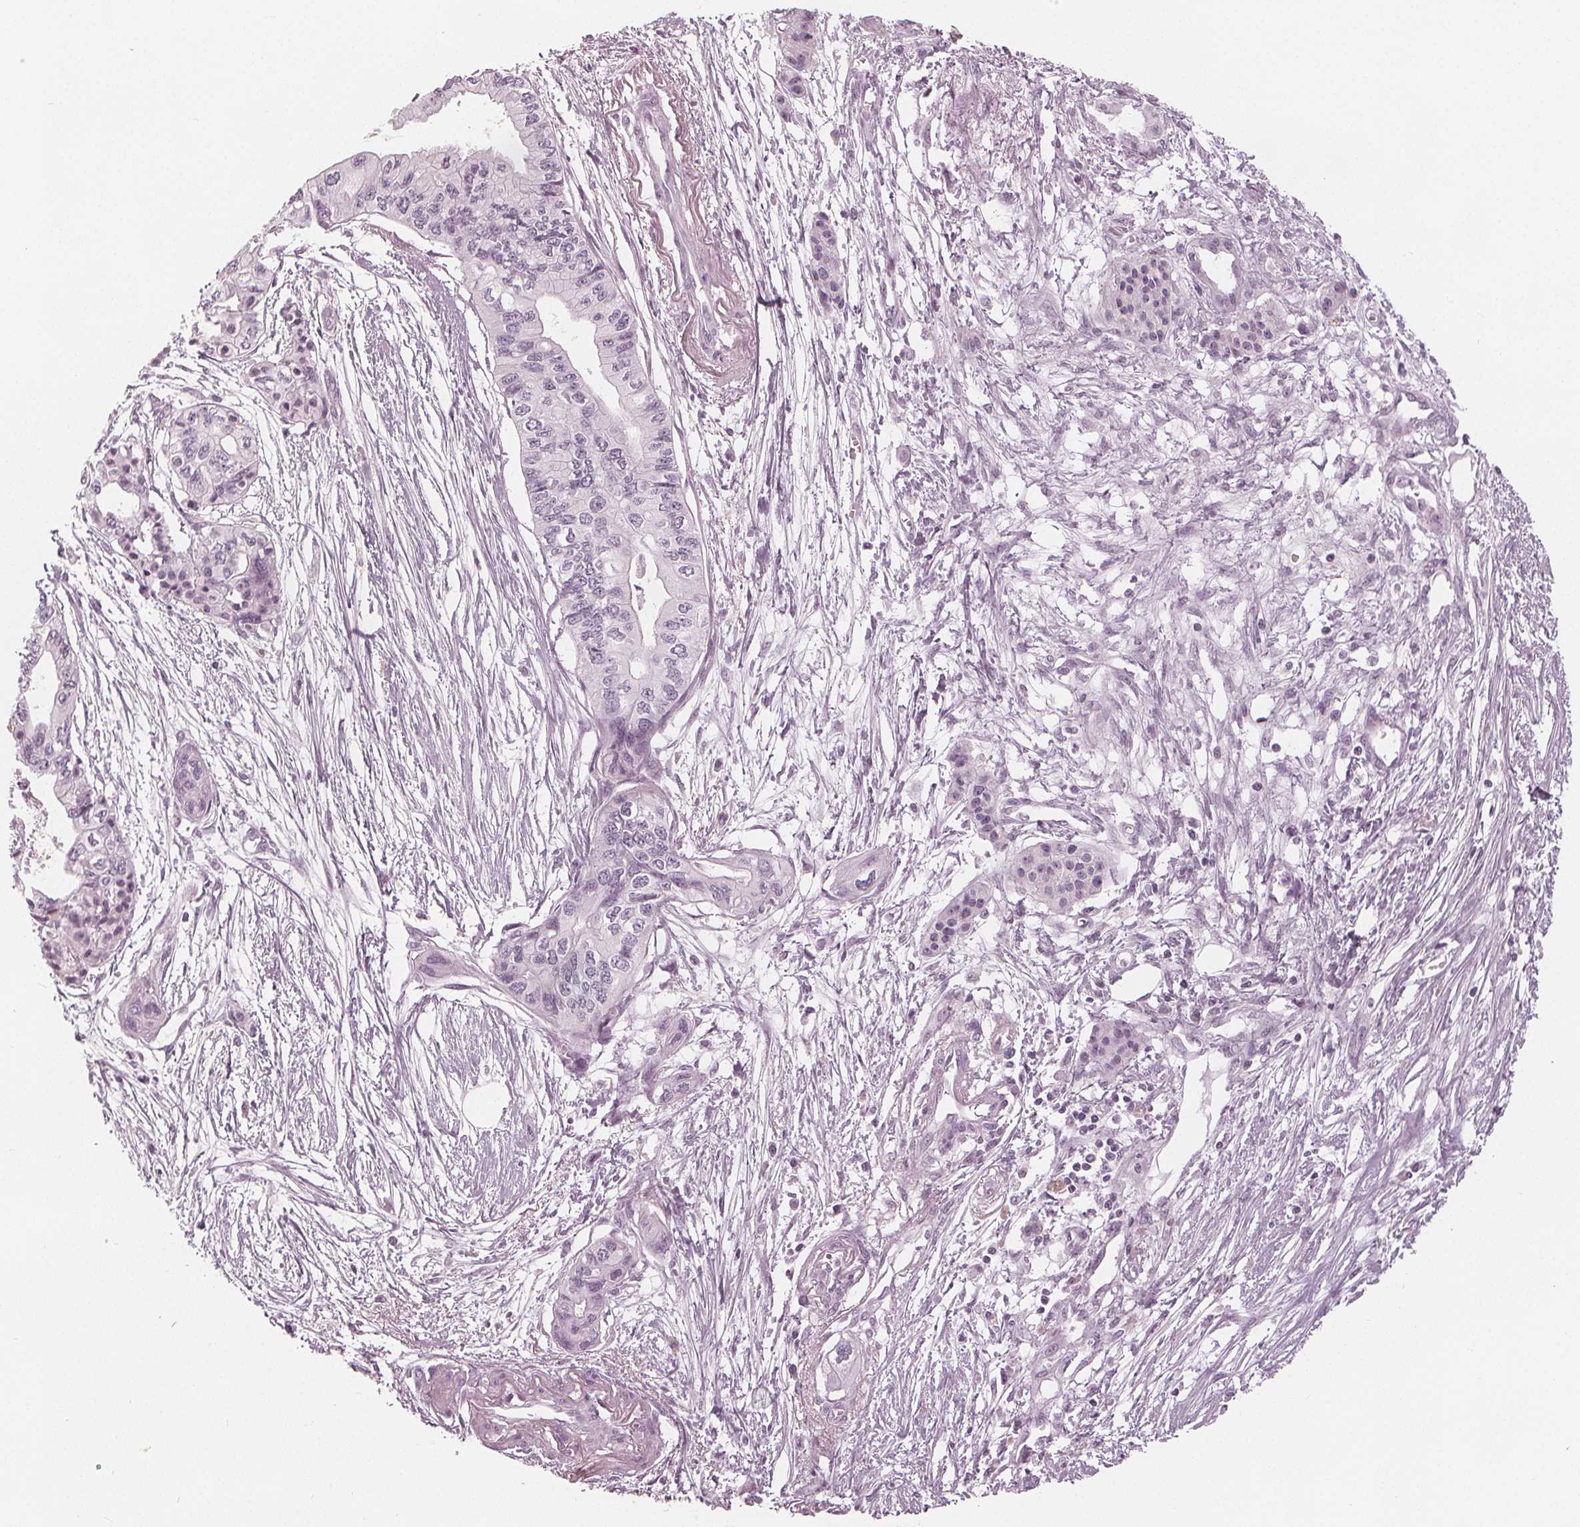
{"staining": {"intensity": "negative", "quantity": "none", "location": "none"}, "tissue": "pancreatic cancer", "cell_type": "Tumor cells", "image_type": "cancer", "snomed": [{"axis": "morphology", "description": "Adenocarcinoma, NOS"}, {"axis": "topography", "description": "Pancreas"}], "caption": "Immunohistochemistry (IHC) micrograph of neoplastic tissue: adenocarcinoma (pancreatic) stained with DAB reveals no significant protein staining in tumor cells. (Brightfield microscopy of DAB immunohistochemistry at high magnification).", "gene": "PAEP", "patient": {"sex": "female", "age": 76}}